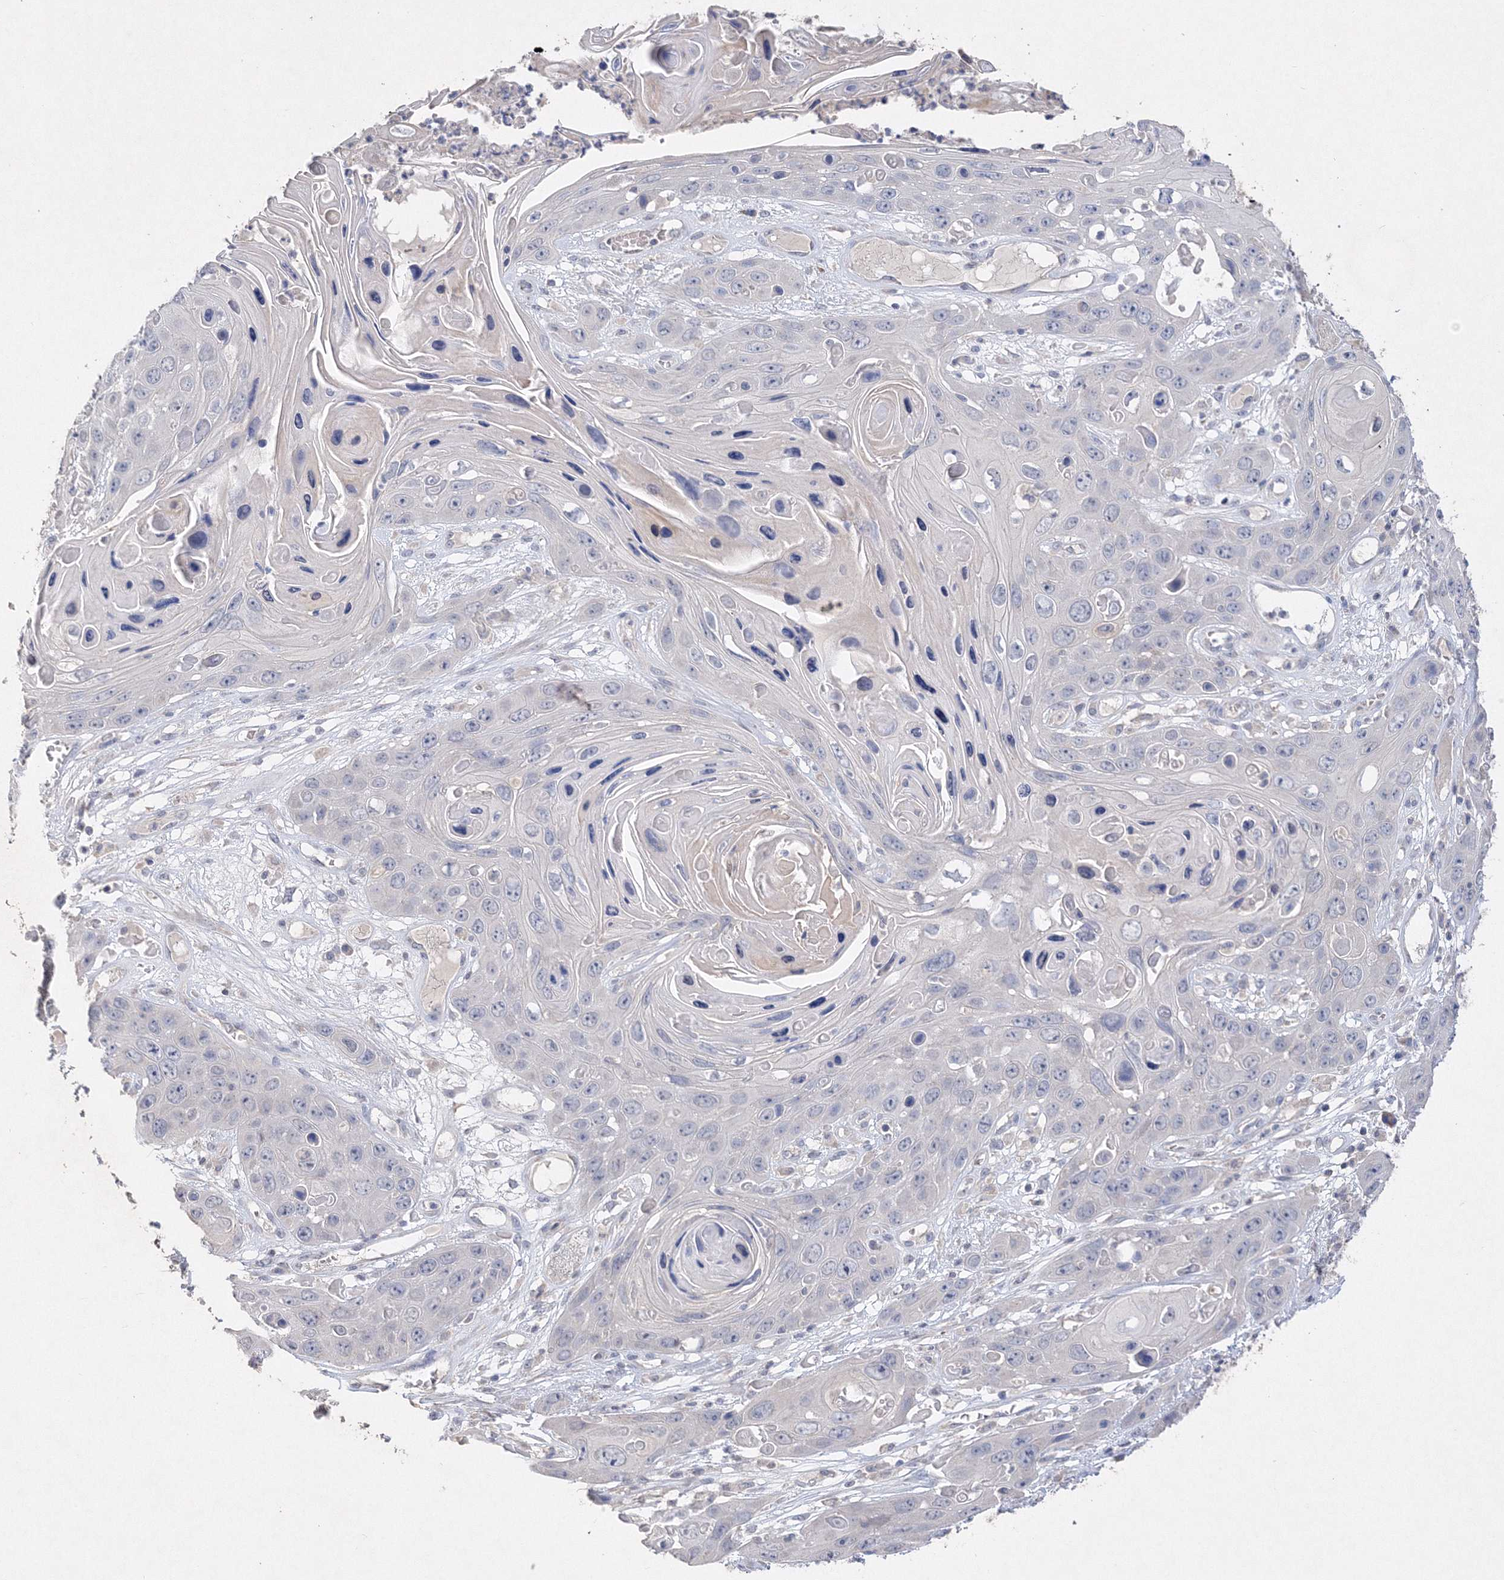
{"staining": {"intensity": "negative", "quantity": "none", "location": "none"}, "tissue": "skin cancer", "cell_type": "Tumor cells", "image_type": "cancer", "snomed": [{"axis": "morphology", "description": "Squamous cell carcinoma, NOS"}, {"axis": "topography", "description": "Skin"}], "caption": "IHC histopathology image of human skin cancer (squamous cell carcinoma) stained for a protein (brown), which exhibits no staining in tumor cells.", "gene": "GLS", "patient": {"sex": "male", "age": 55}}